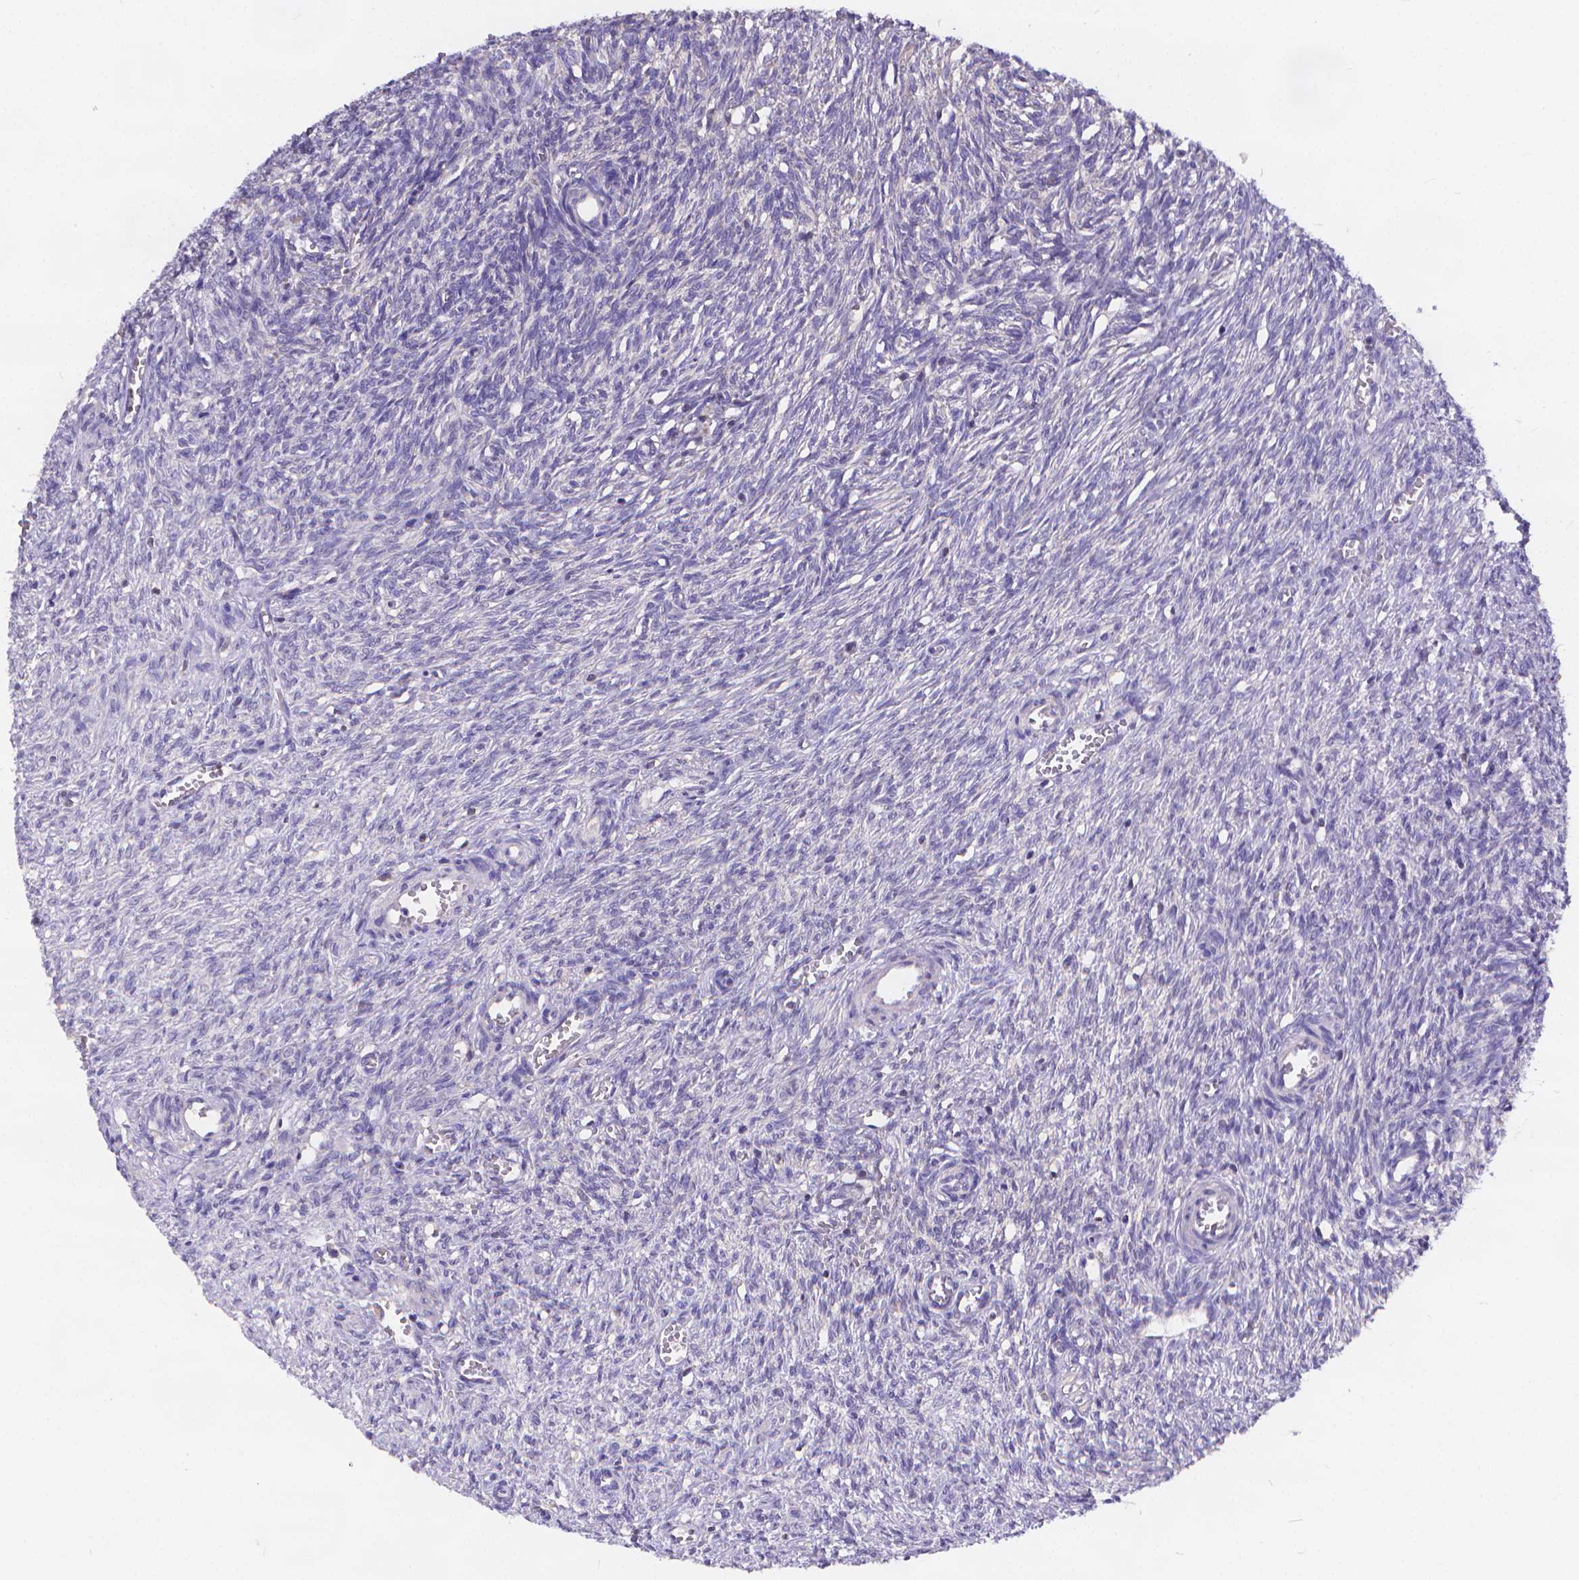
{"staining": {"intensity": "negative", "quantity": "none", "location": "none"}, "tissue": "ovary", "cell_type": "Follicle cells", "image_type": "normal", "snomed": [{"axis": "morphology", "description": "Normal tissue, NOS"}, {"axis": "topography", "description": "Ovary"}], "caption": "Immunohistochemistry (IHC) of unremarkable human ovary displays no positivity in follicle cells. (DAB immunohistochemistry (IHC) visualized using brightfield microscopy, high magnification).", "gene": "GLRB", "patient": {"sex": "female", "age": 46}}